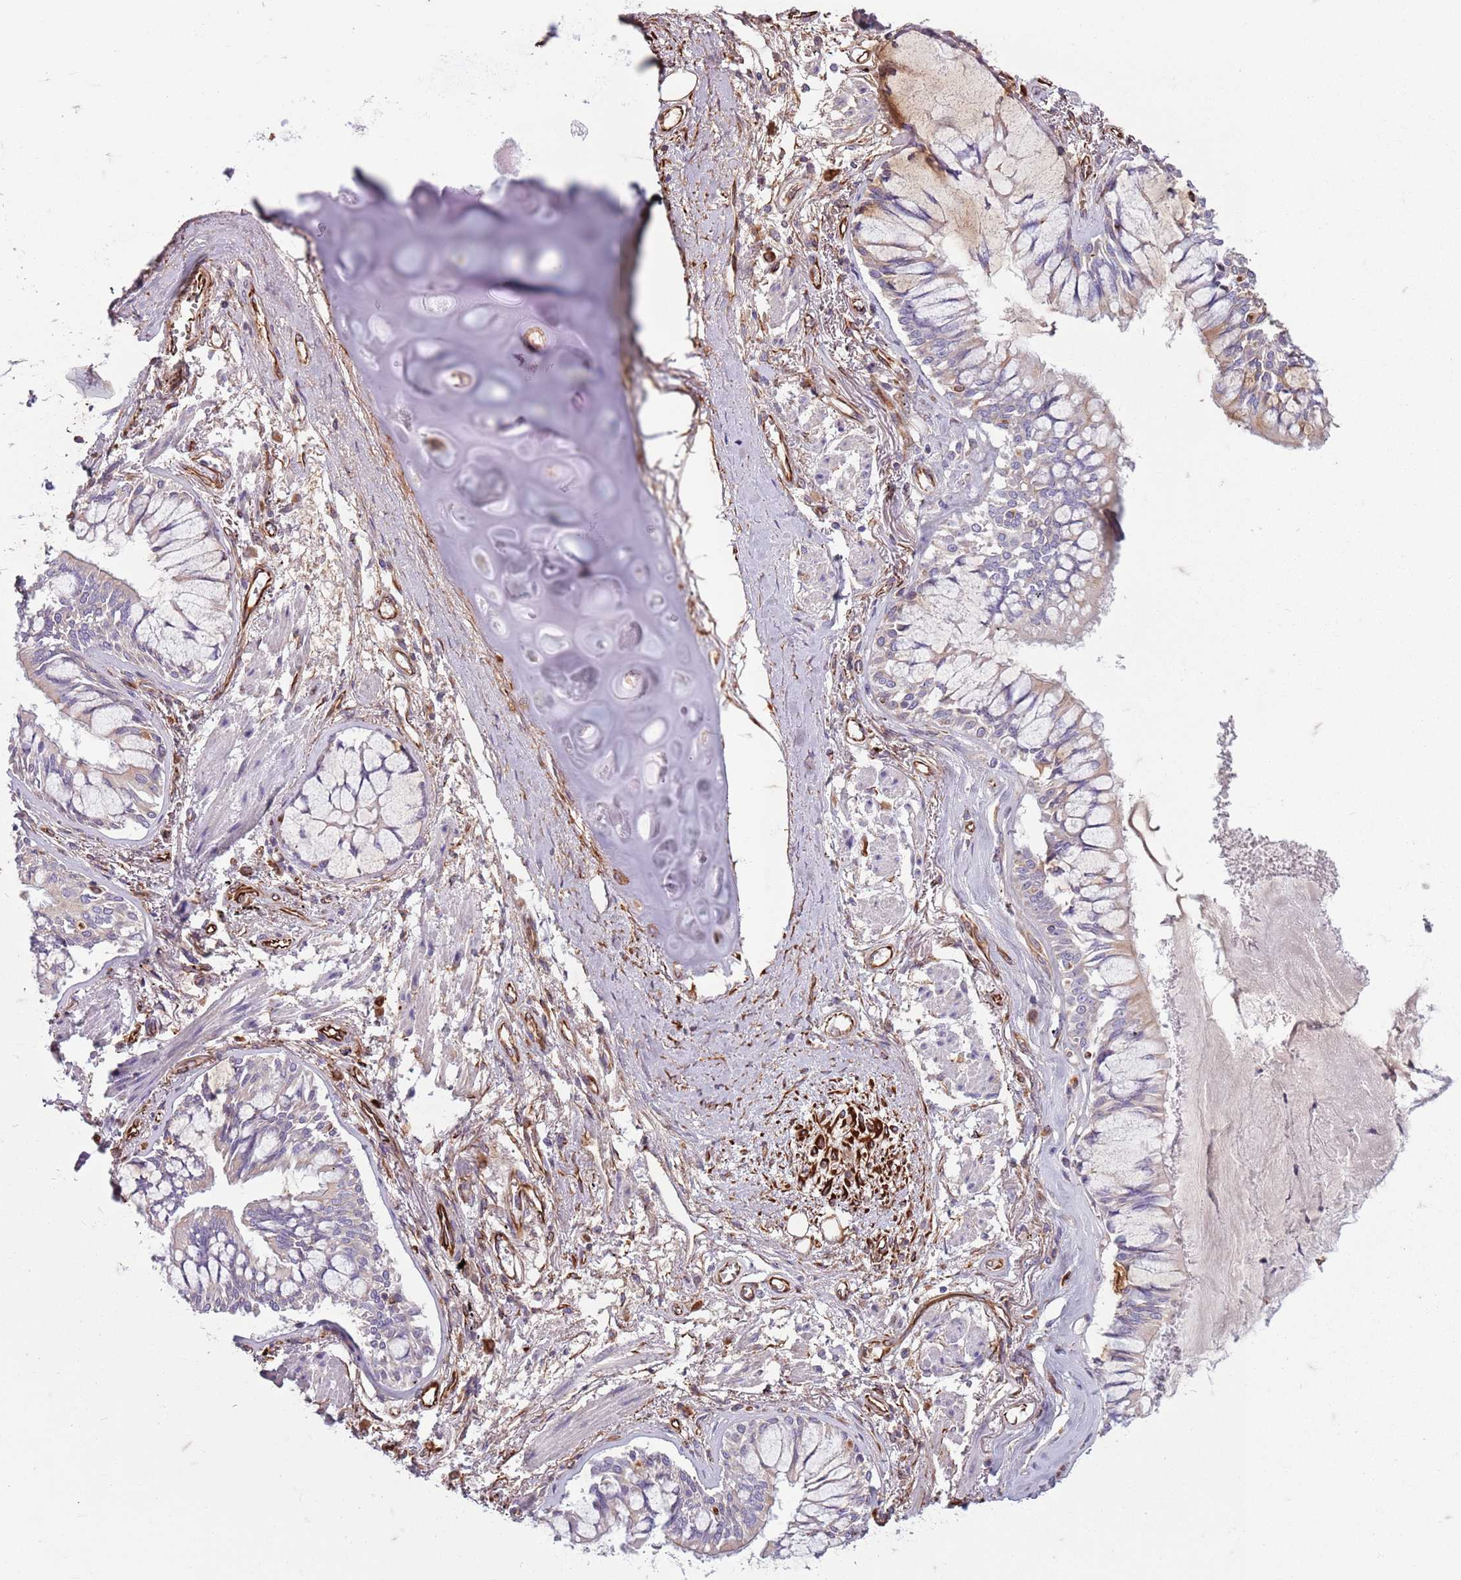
{"staining": {"intensity": "negative", "quantity": "none", "location": "none"}, "tissue": "lung cancer", "cell_type": "Tumor cells", "image_type": "cancer", "snomed": [{"axis": "morphology", "description": "Adenocarcinoma, NOS"}, {"axis": "topography", "description": "Lung"}], "caption": "Micrograph shows no protein expression in tumor cells of lung adenocarcinoma tissue.", "gene": "TAS2R38", "patient": {"sex": "male", "age": 67}}